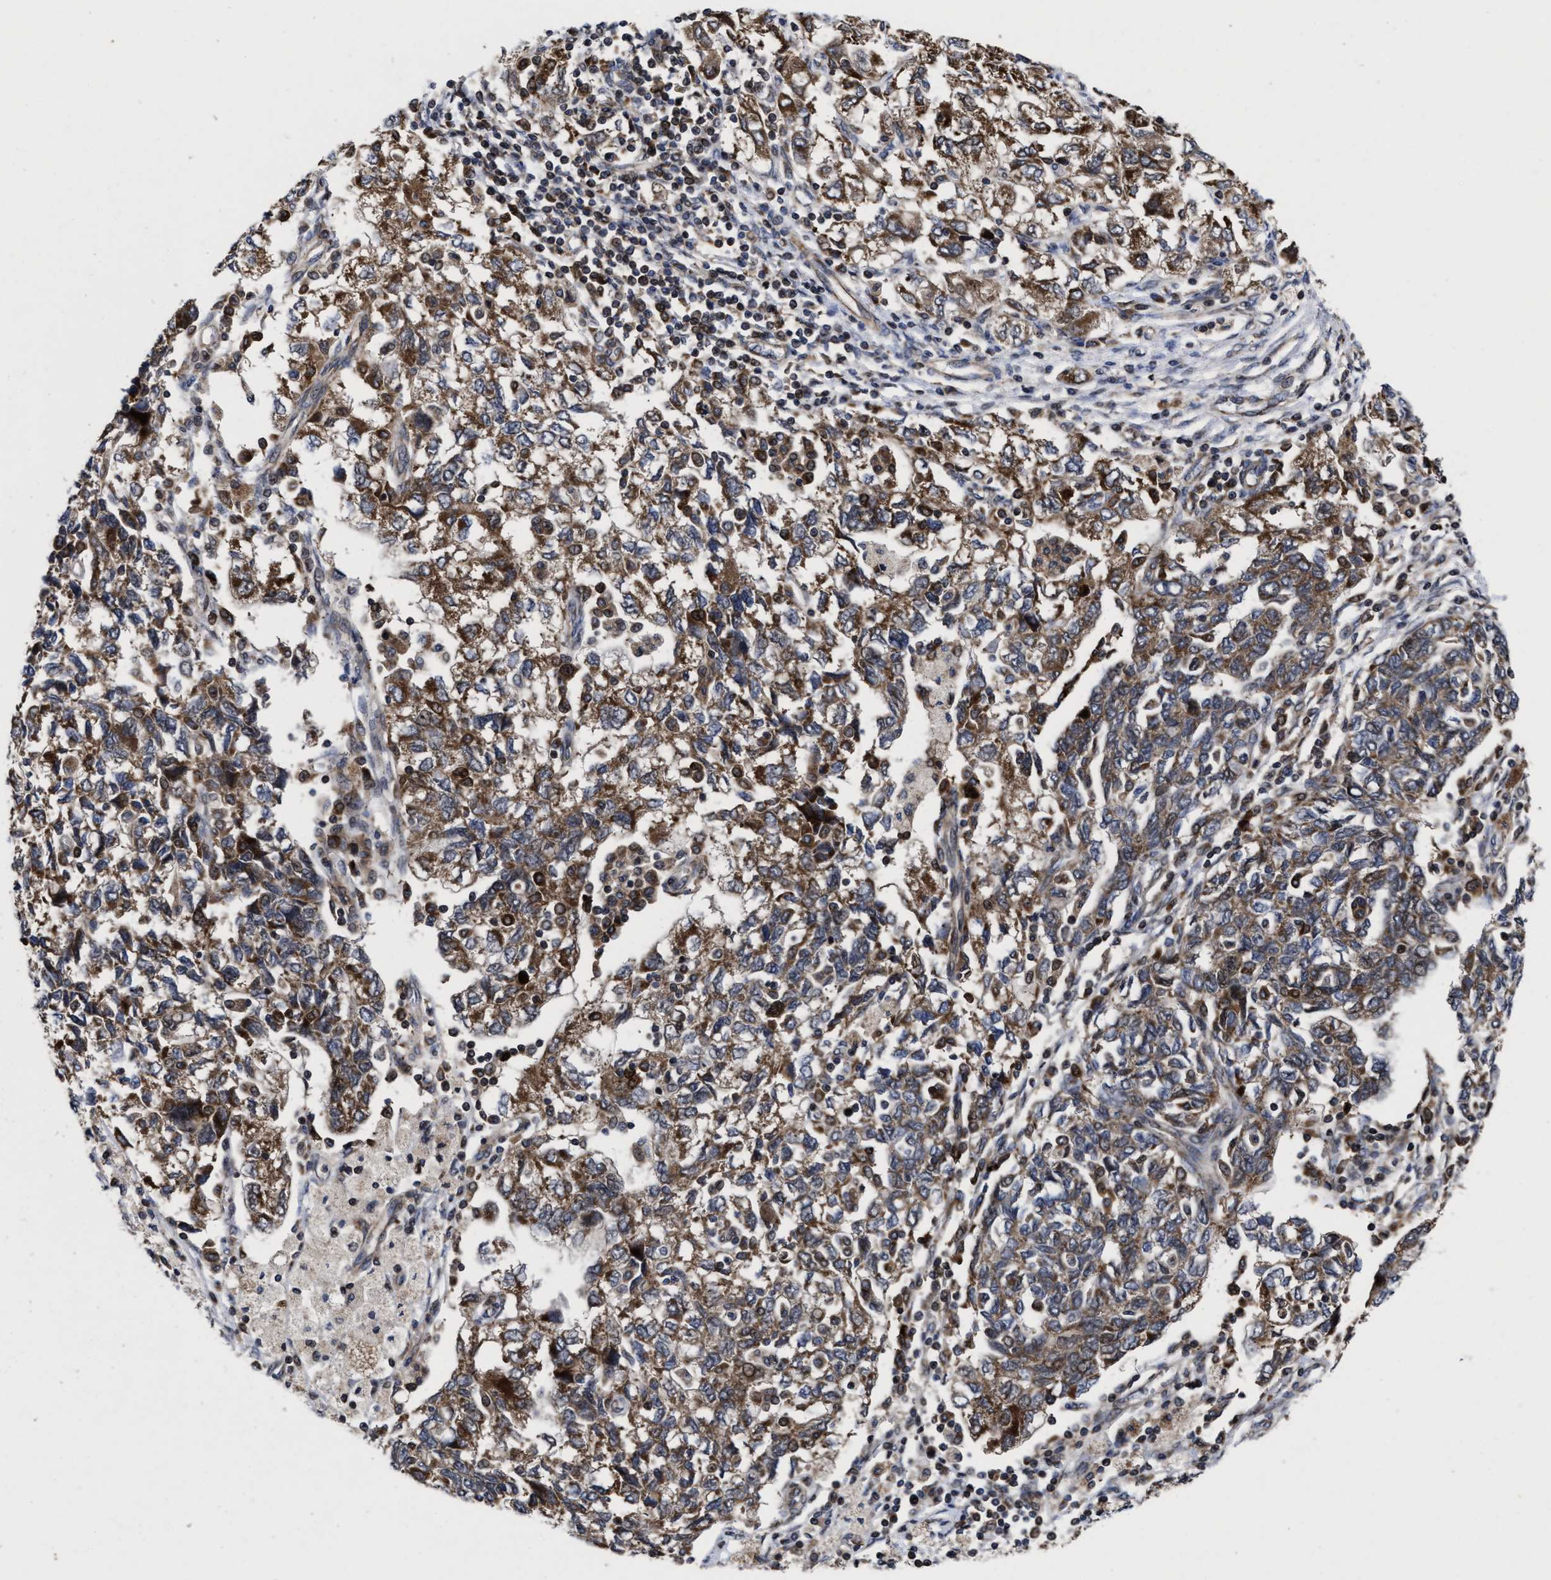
{"staining": {"intensity": "moderate", "quantity": ">75%", "location": "cytoplasmic/membranous"}, "tissue": "ovarian cancer", "cell_type": "Tumor cells", "image_type": "cancer", "snomed": [{"axis": "morphology", "description": "Carcinoma, NOS"}, {"axis": "morphology", "description": "Cystadenocarcinoma, serous, NOS"}, {"axis": "topography", "description": "Ovary"}], "caption": "A micrograph showing moderate cytoplasmic/membranous positivity in approximately >75% of tumor cells in ovarian carcinoma, as visualized by brown immunohistochemical staining.", "gene": "MRPL50", "patient": {"sex": "female", "age": 69}}